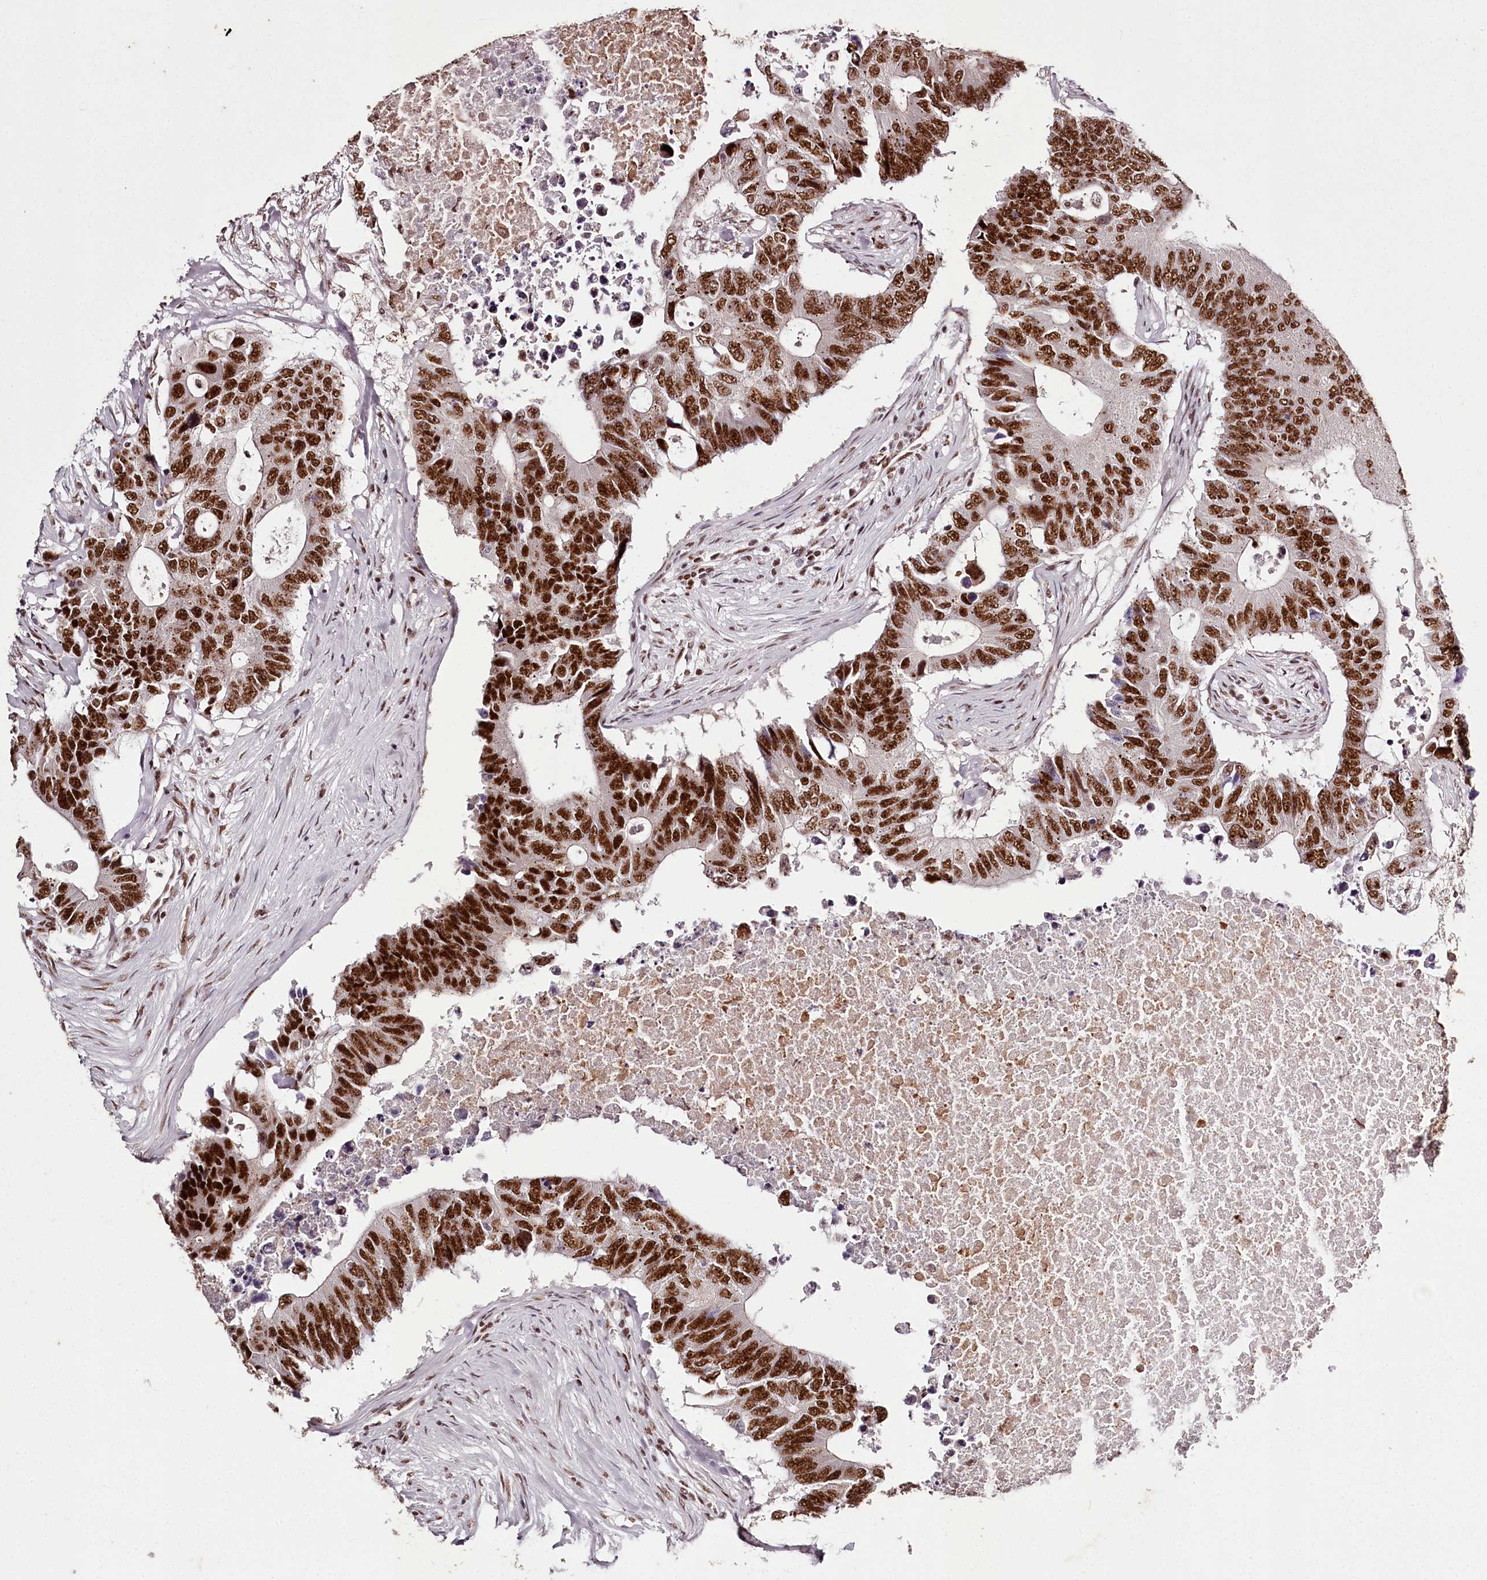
{"staining": {"intensity": "strong", "quantity": ">75%", "location": "nuclear"}, "tissue": "colorectal cancer", "cell_type": "Tumor cells", "image_type": "cancer", "snomed": [{"axis": "morphology", "description": "Adenocarcinoma, NOS"}, {"axis": "topography", "description": "Colon"}], "caption": "High-power microscopy captured an immunohistochemistry (IHC) histopathology image of colorectal adenocarcinoma, revealing strong nuclear positivity in about >75% of tumor cells.", "gene": "PSPC1", "patient": {"sex": "male", "age": 71}}